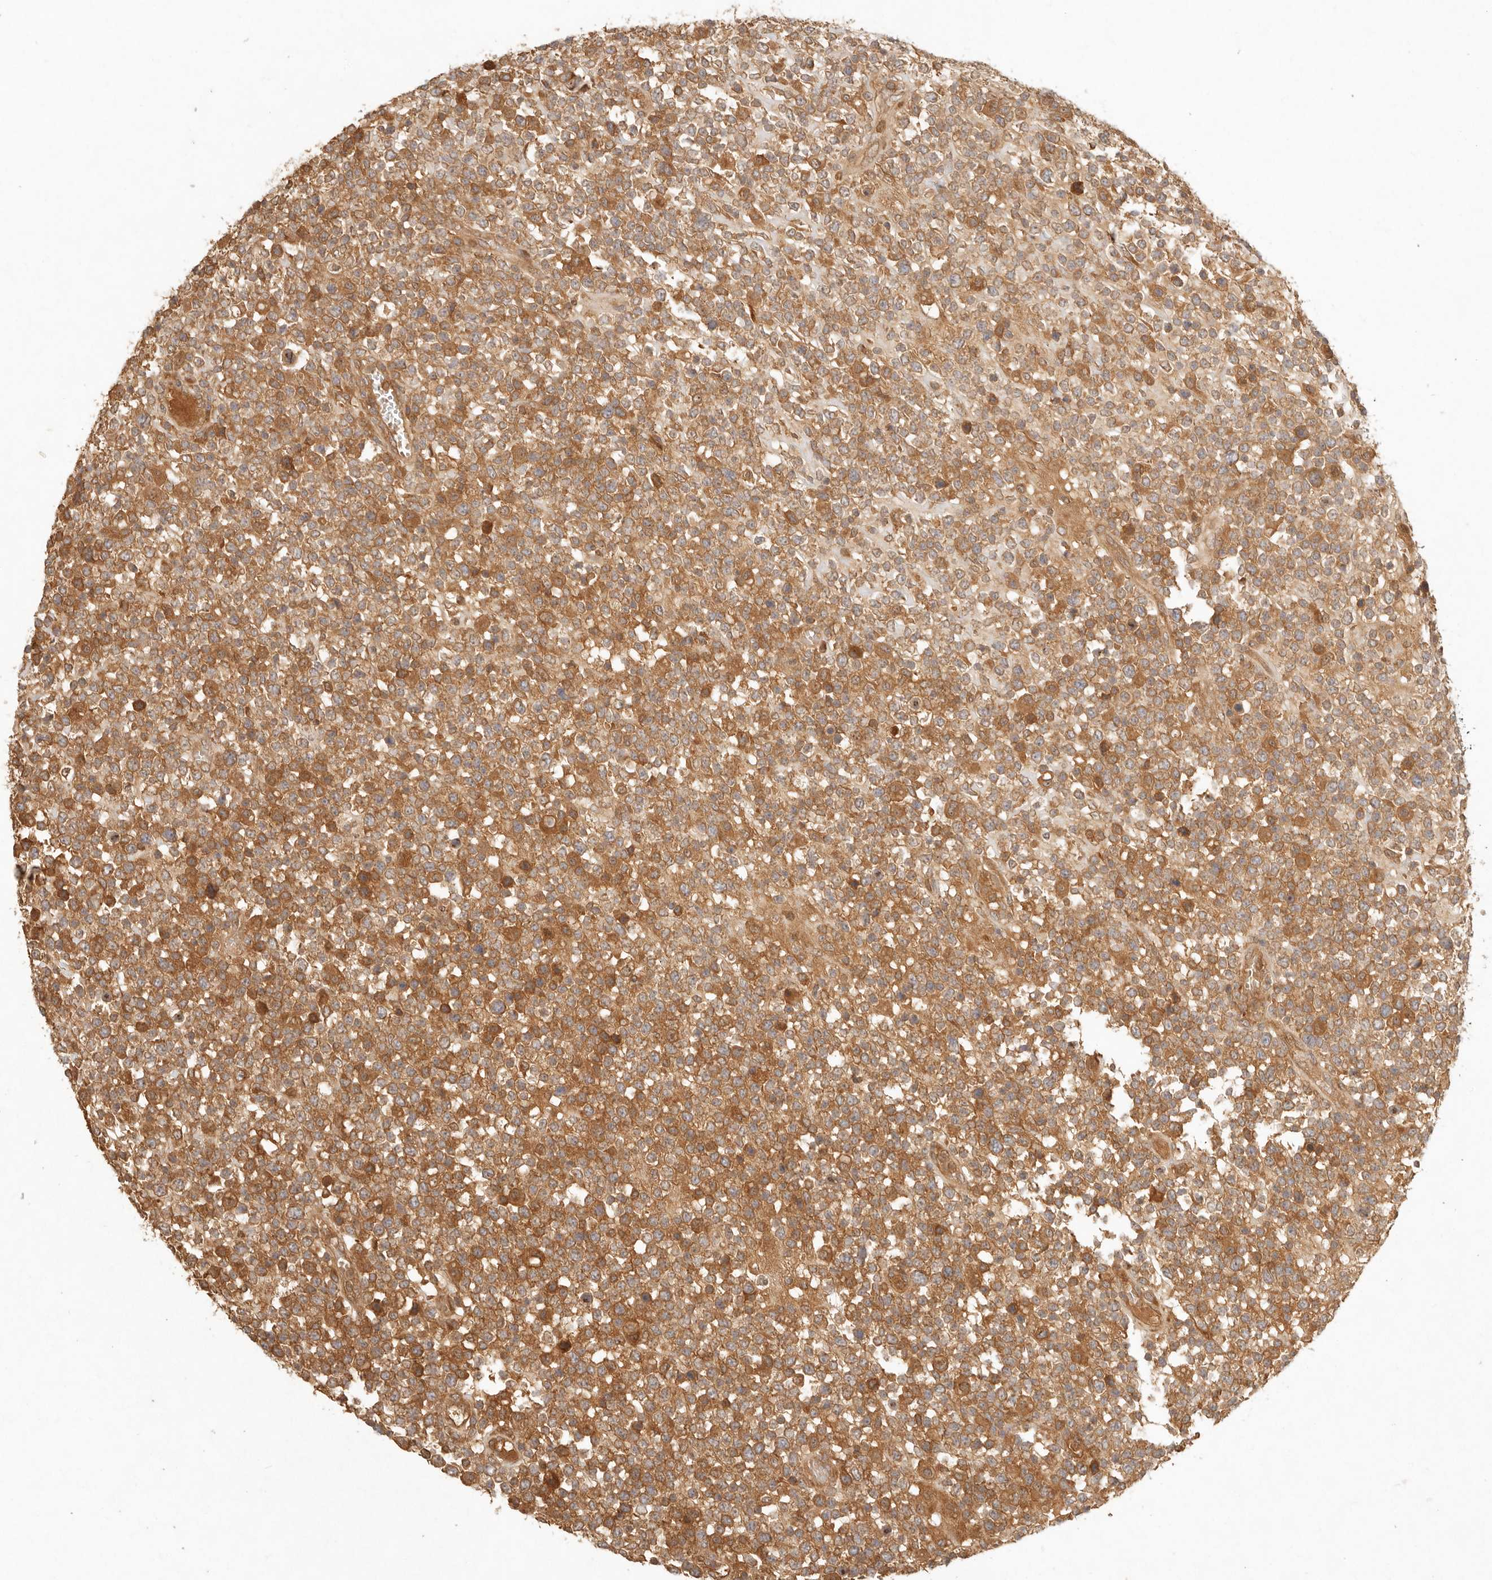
{"staining": {"intensity": "moderate", "quantity": ">75%", "location": "cytoplasmic/membranous"}, "tissue": "lymphoma", "cell_type": "Tumor cells", "image_type": "cancer", "snomed": [{"axis": "morphology", "description": "Malignant lymphoma, non-Hodgkin's type, High grade"}, {"axis": "topography", "description": "Colon"}], "caption": "Immunohistochemical staining of human lymphoma demonstrates medium levels of moderate cytoplasmic/membranous protein expression in approximately >75% of tumor cells.", "gene": "ANKRD61", "patient": {"sex": "female", "age": 53}}